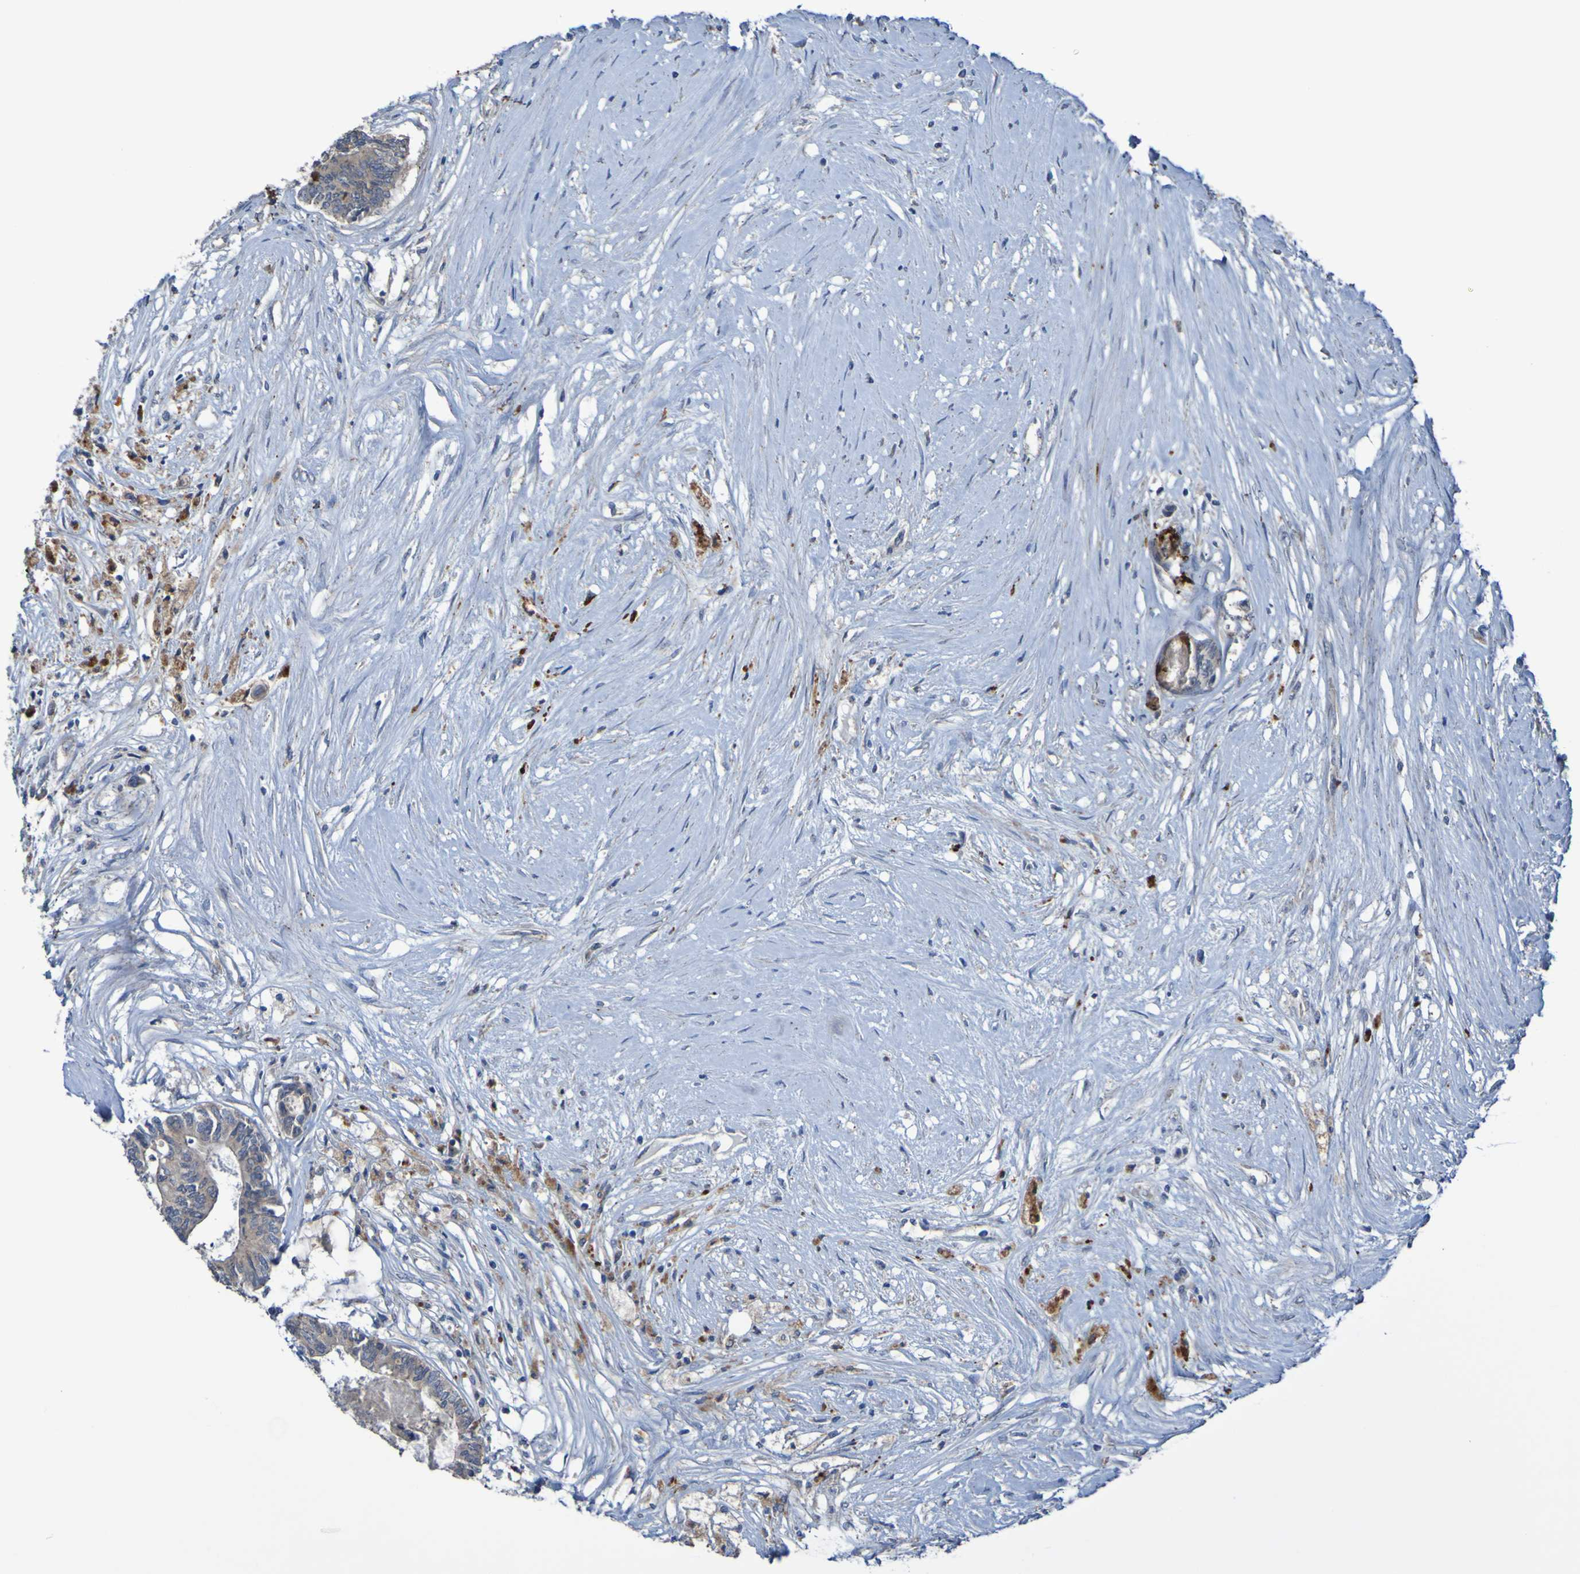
{"staining": {"intensity": "moderate", "quantity": ">75%", "location": "cytoplasmic/membranous"}, "tissue": "colorectal cancer", "cell_type": "Tumor cells", "image_type": "cancer", "snomed": [{"axis": "morphology", "description": "Adenocarcinoma, NOS"}, {"axis": "topography", "description": "Rectum"}], "caption": "Immunohistochemical staining of human colorectal adenocarcinoma demonstrates medium levels of moderate cytoplasmic/membranous protein positivity in approximately >75% of tumor cells.", "gene": "ANGPT4", "patient": {"sex": "male", "age": 63}}